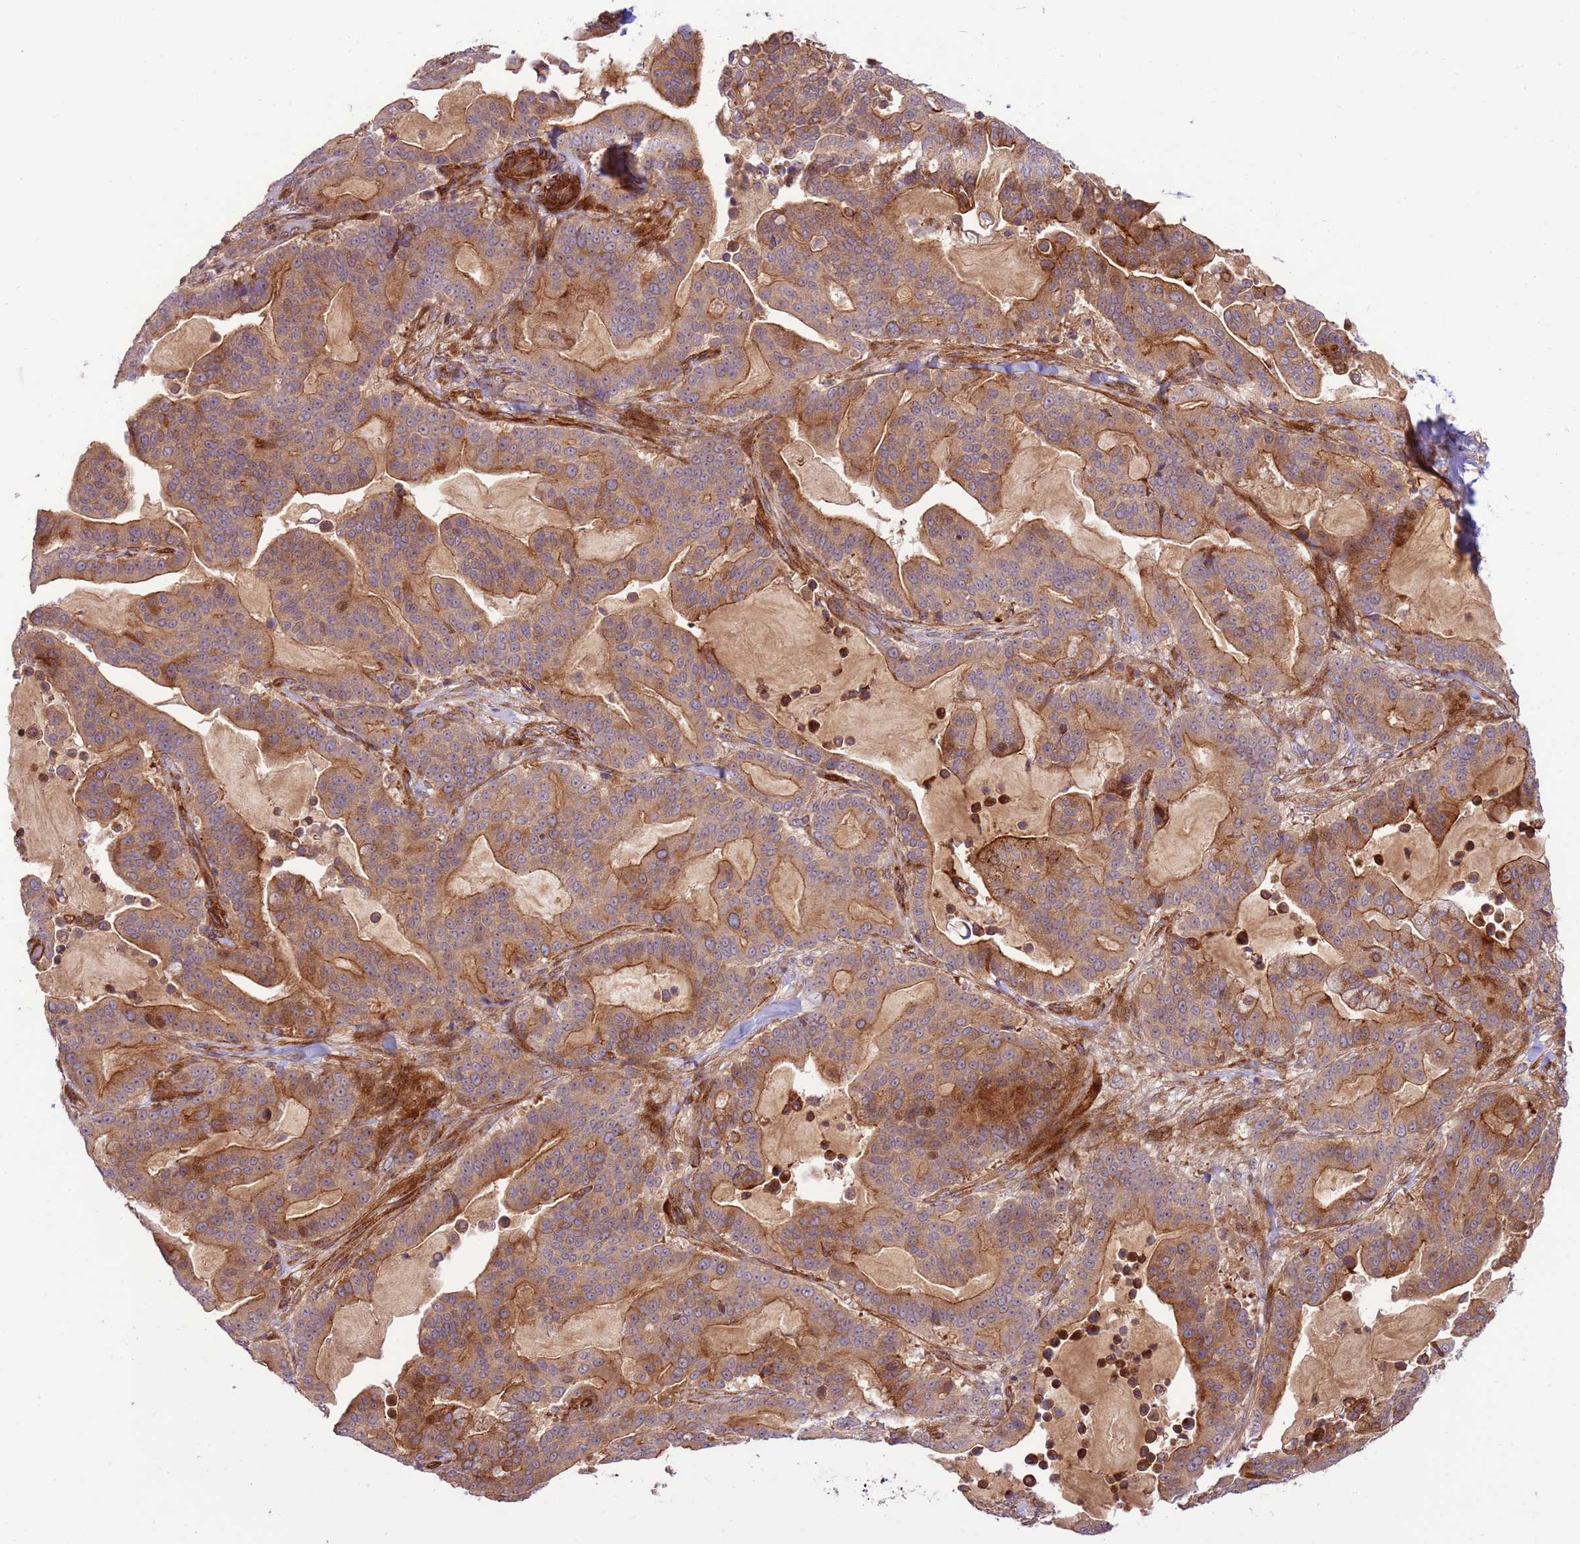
{"staining": {"intensity": "moderate", "quantity": ">75%", "location": "cytoplasmic/membranous"}, "tissue": "pancreatic cancer", "cell_type": "Tumor cells", "image_type": "cancer", "snomed": [{"axis": "morphology", "description": "Adenocarcinoma, NOS"}, {"axis": "topography", "description": "Pancreas"}], "caption": "Pancreatic cancer tissue demonstrates moderate cytoplasmic/membranous positivity in approximately >75% of tumor cells, visualized by immunohistochemistry.", "gene": "ZNF624", "patient": {"sex": "male", "age": 63}}